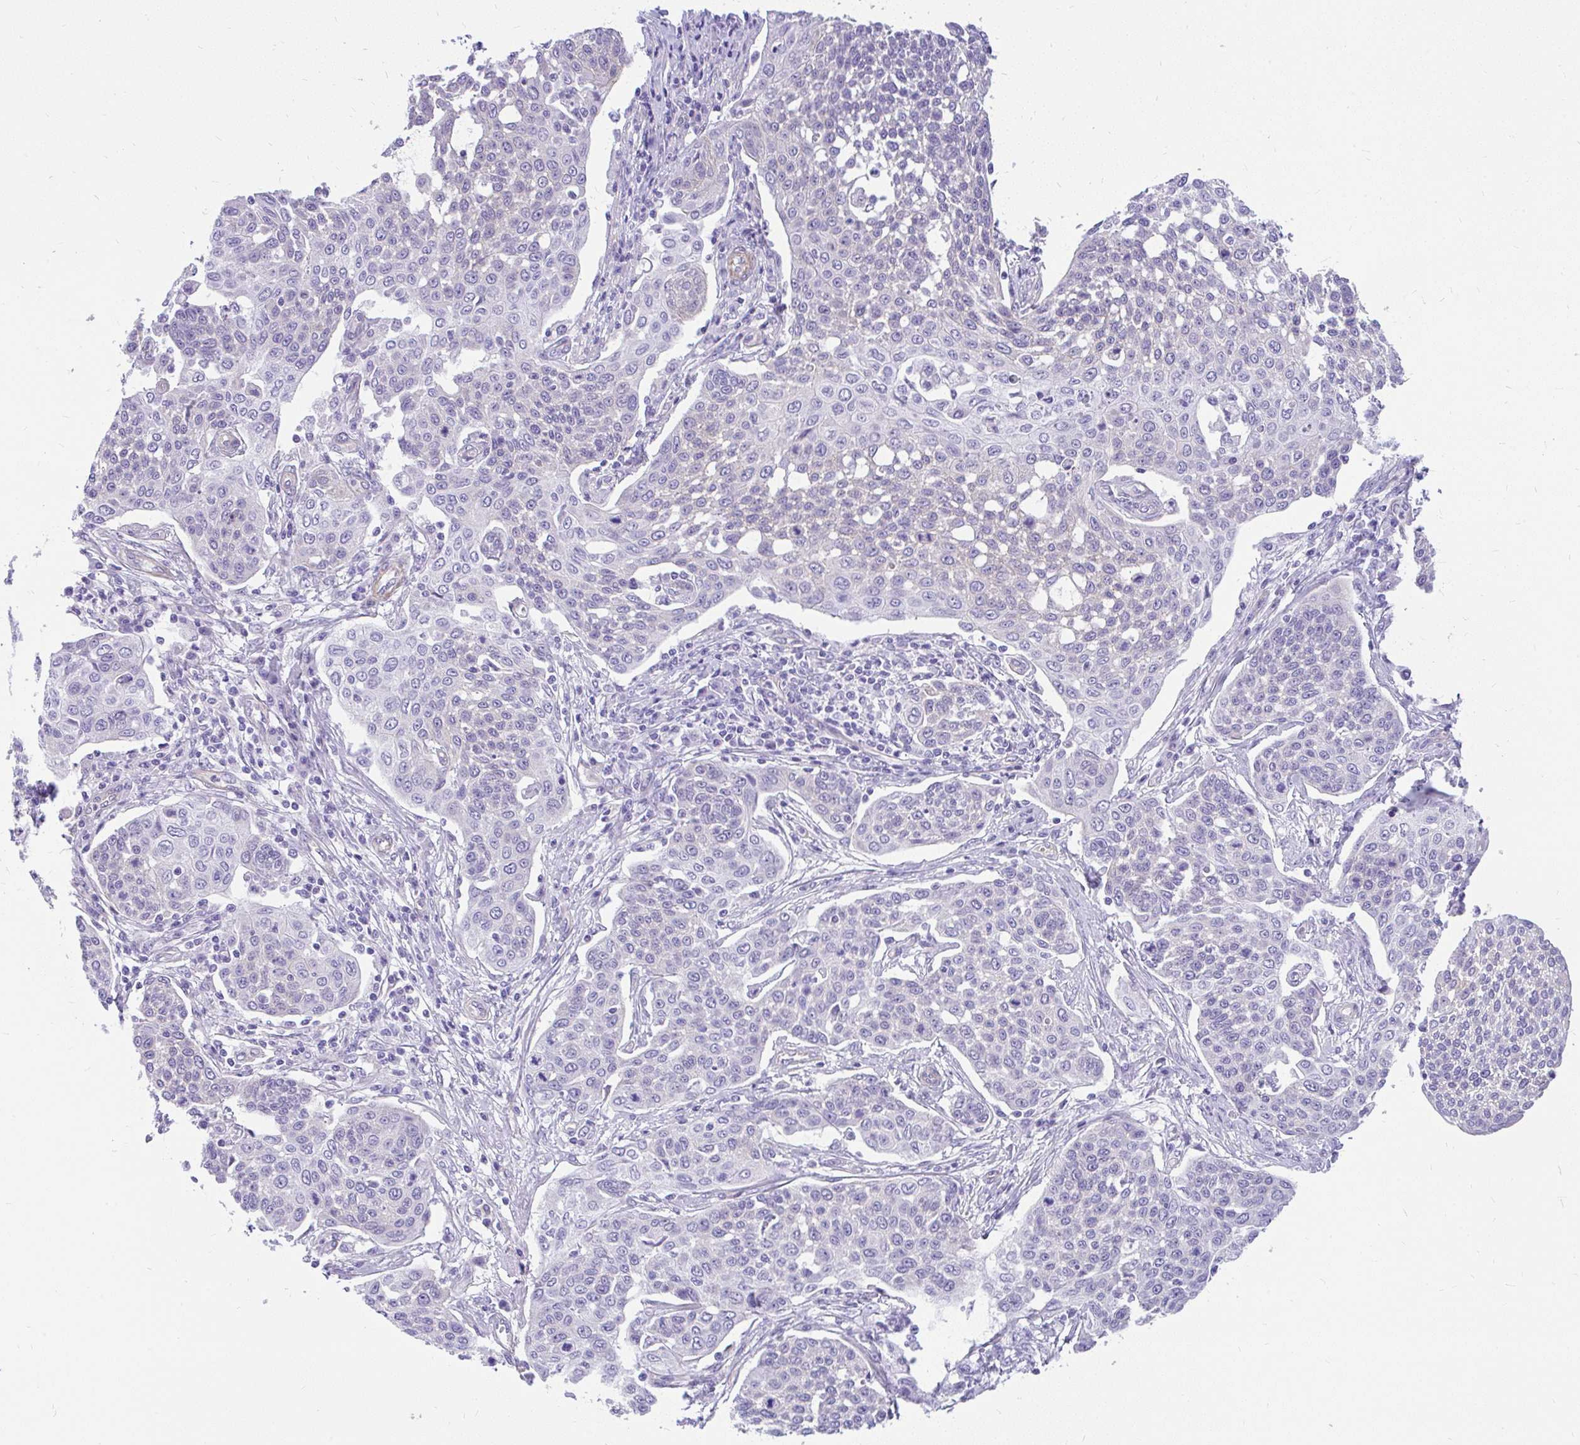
{"staining": {"intensity": "negative", "quantity": "none", "location": "none"}, "tissue": "cervical cancer", "cell_type": "Tumor cells", "image_type": "cancer", "snomed": [{"axis": "morphology", "description": "Squamous cell carcinoma, NOS"}, {"axis": "topography", "description": "Cervix"}], "caption": "A high-resolution image shows immunohistochemistry (IHC) staining of cervical cancer (squamous cell carcinoma), which reveals no significant staining in tumor cells. (DAB (3,3'-diaminobenzidine) immunohistochemistry visualized using brightfield microscopy, high magnification).", "gene": "FAM83C", "patient": {"sex": "female", "age": 34}}